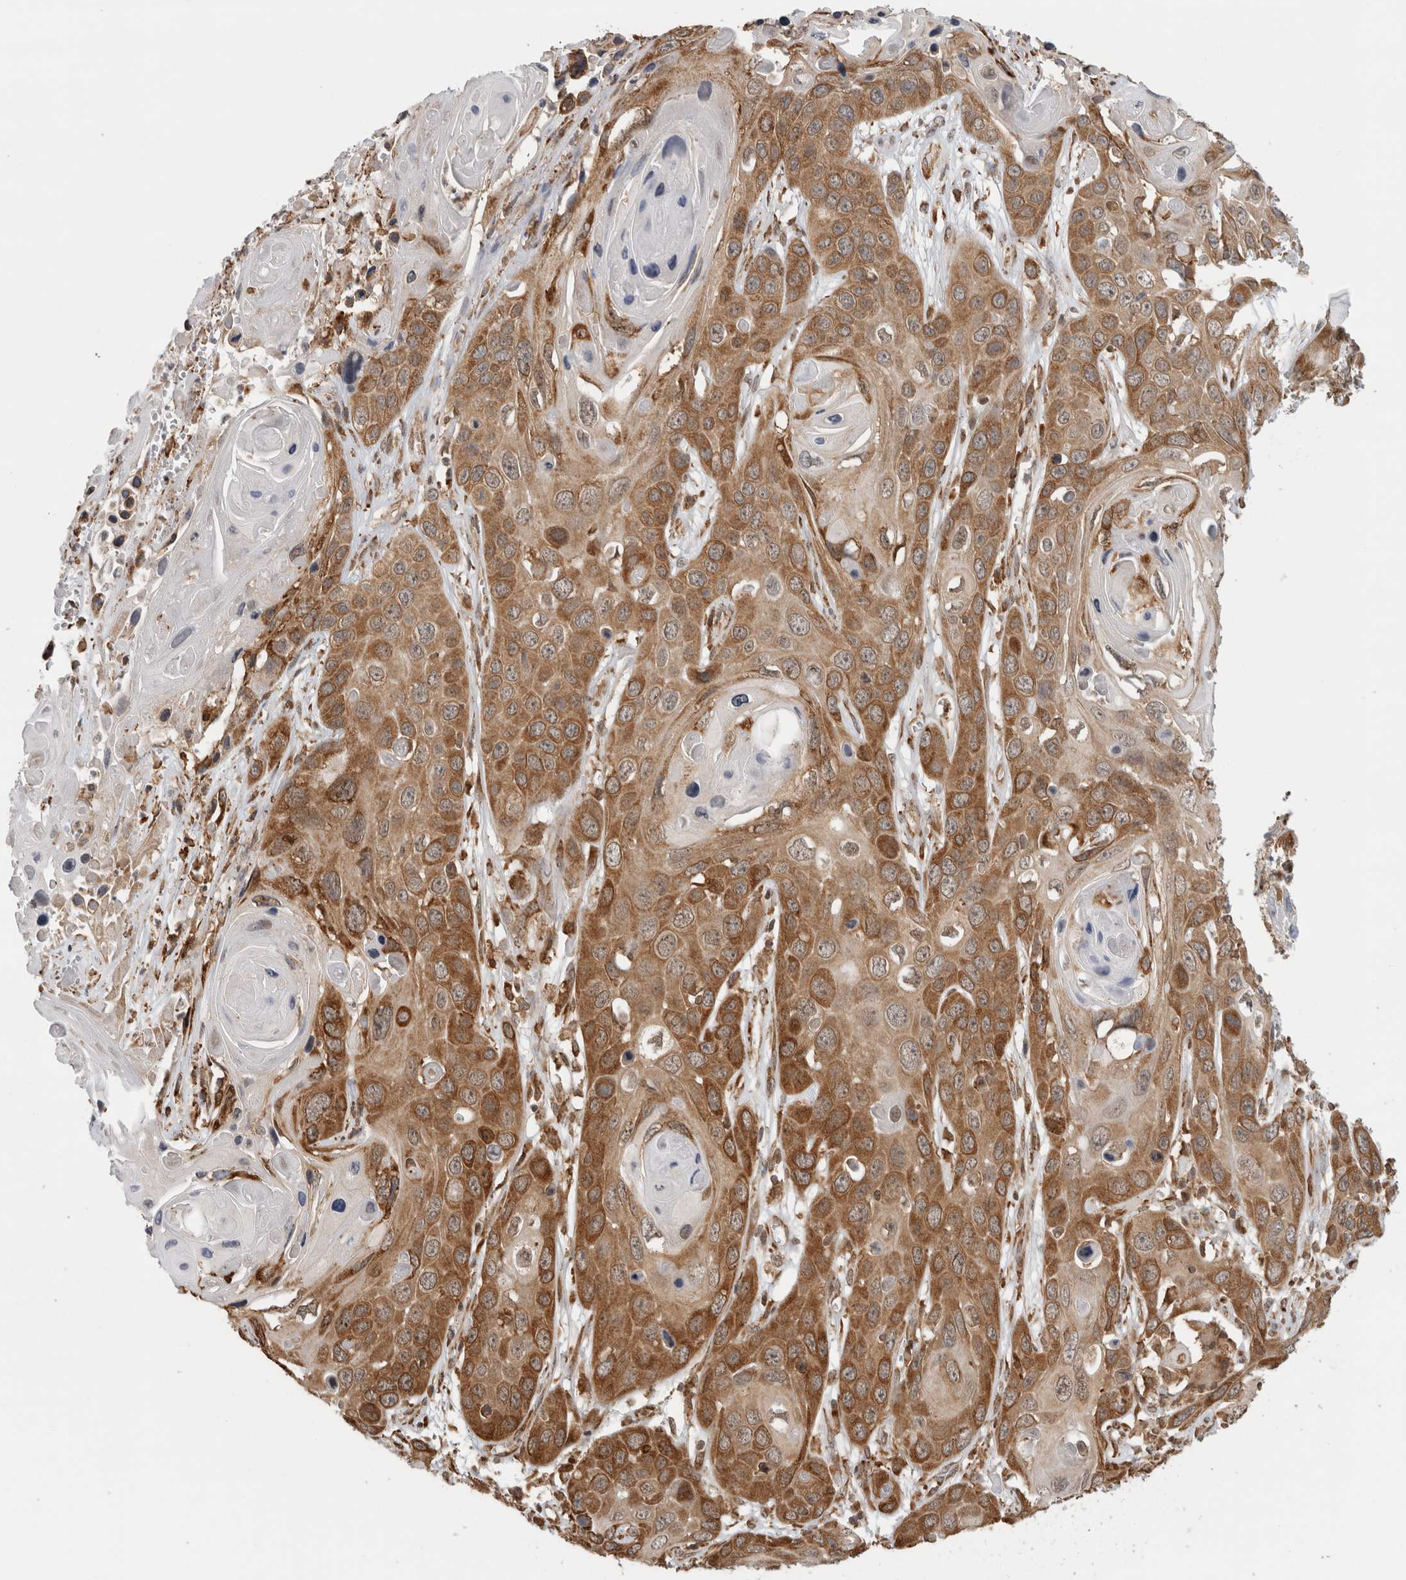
{"staining": {"intensity": "moderate", "quantity": ">75%", "location": "cytoplasmic/membranous"}, "tissue": "skin cancer", "cell_type": "Tumor cells", "image_type": "cancer", "snomed": [{"axis": "morphology", "description": "Squamous cell carcinoma, NOS"}, {"axis": "topography", "description": "Skin"}], "caption": "Skin cancer was stained to show a protein in brown. There is medium levels of moderate cytoplasmic/membranous staining in approximately >75% of tumor cells. (Brightfield microscopy of DAB IHC at high magnification).", "gene": "MS4A7", "patient": {"sex": "male", "age": 55}}